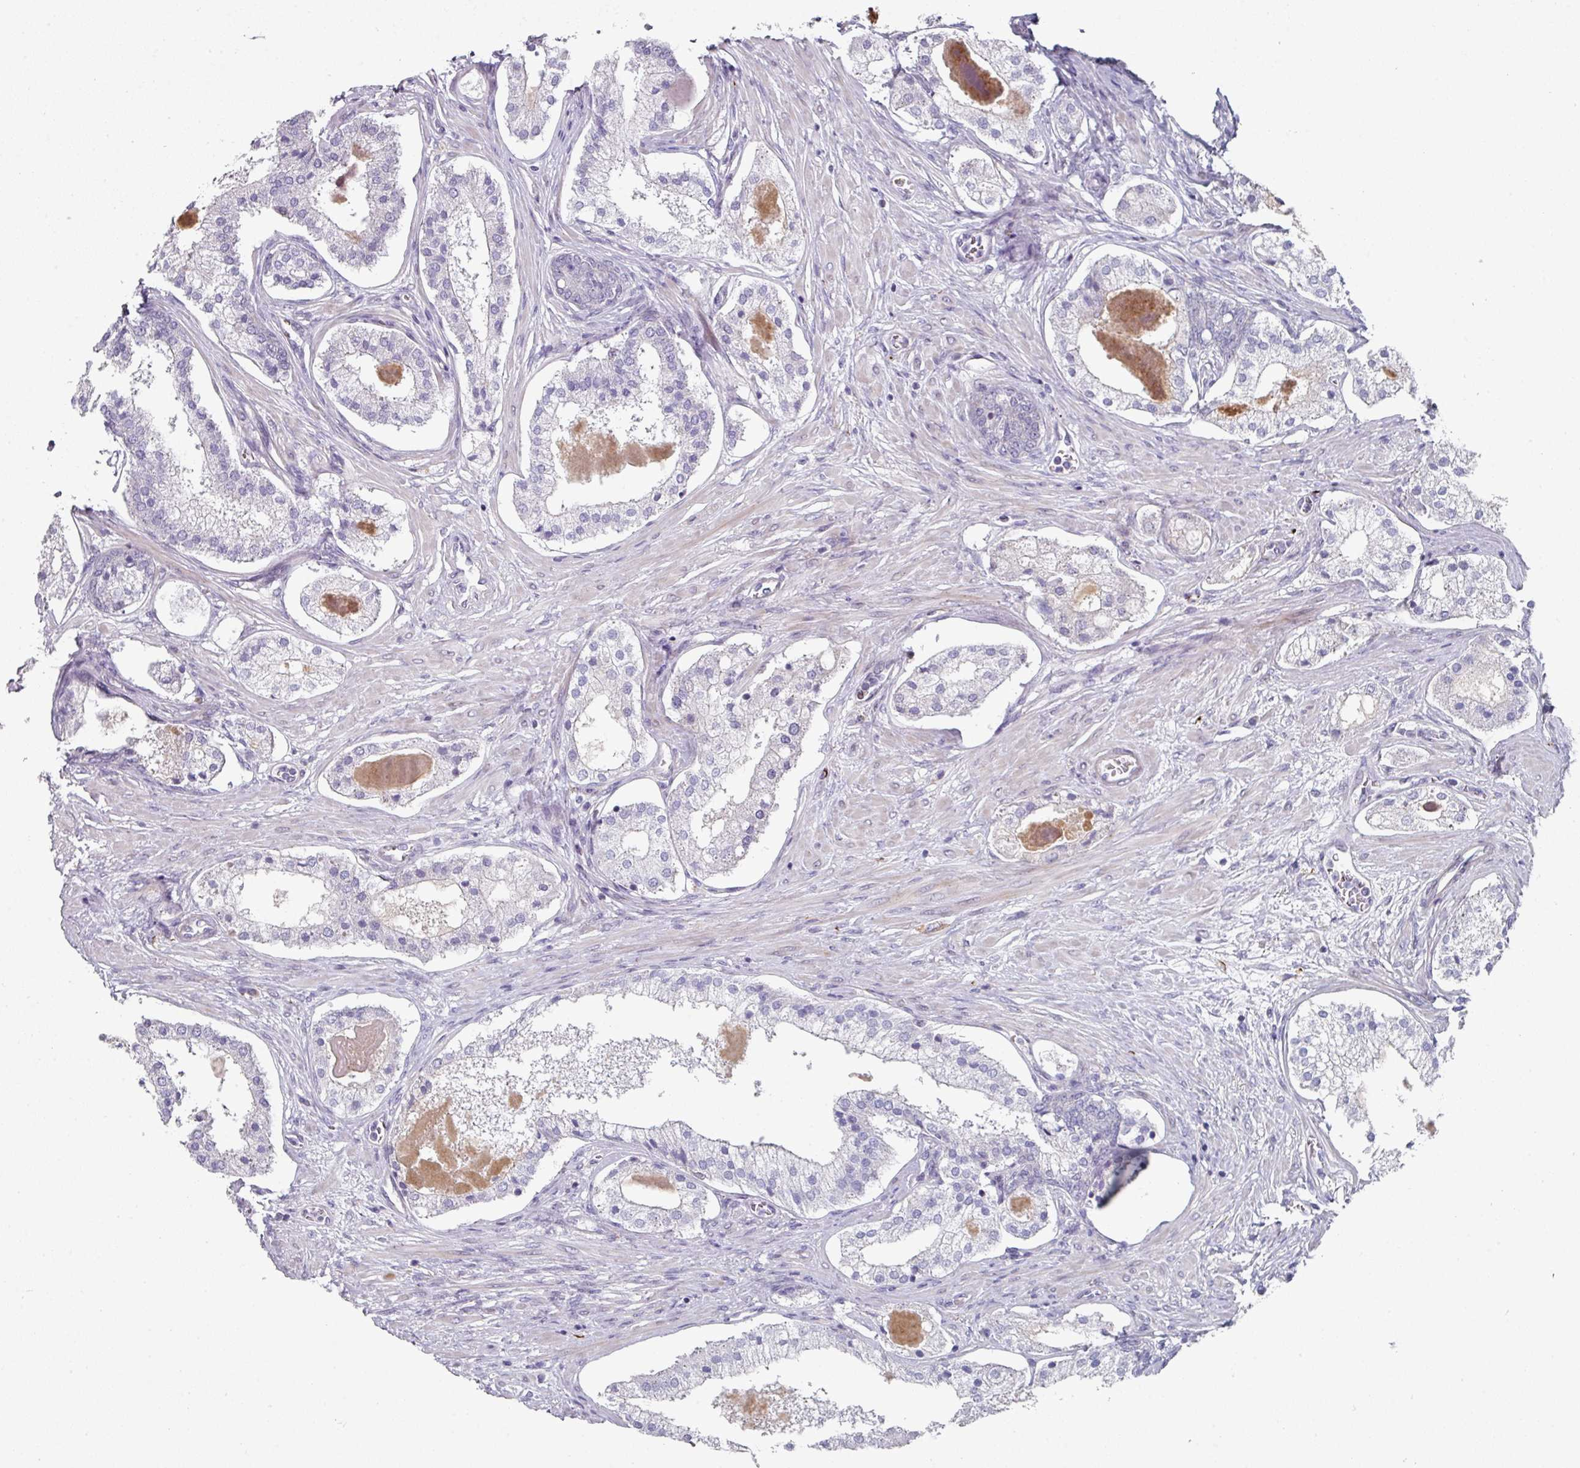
{"staining": {"intensity": "negative", "quantity": "none", "location": "none"}, "tissue": "prostate cancer", "cell_type": "Tumor cells", "image_type": "cancer", "snomed": [{"axis": "morphology", "description": "Adenocarcinoma, Low grade"}, {"axis": "topography", "description": "Prostate"}], "caption": "Tumor cells are negative for brown protein staining in adenocarcinoma (low-grade) (prostate). Nuclei are stained in blue.", "gene": "WSB2", "patient": {"sex": "male", "age": 59}}